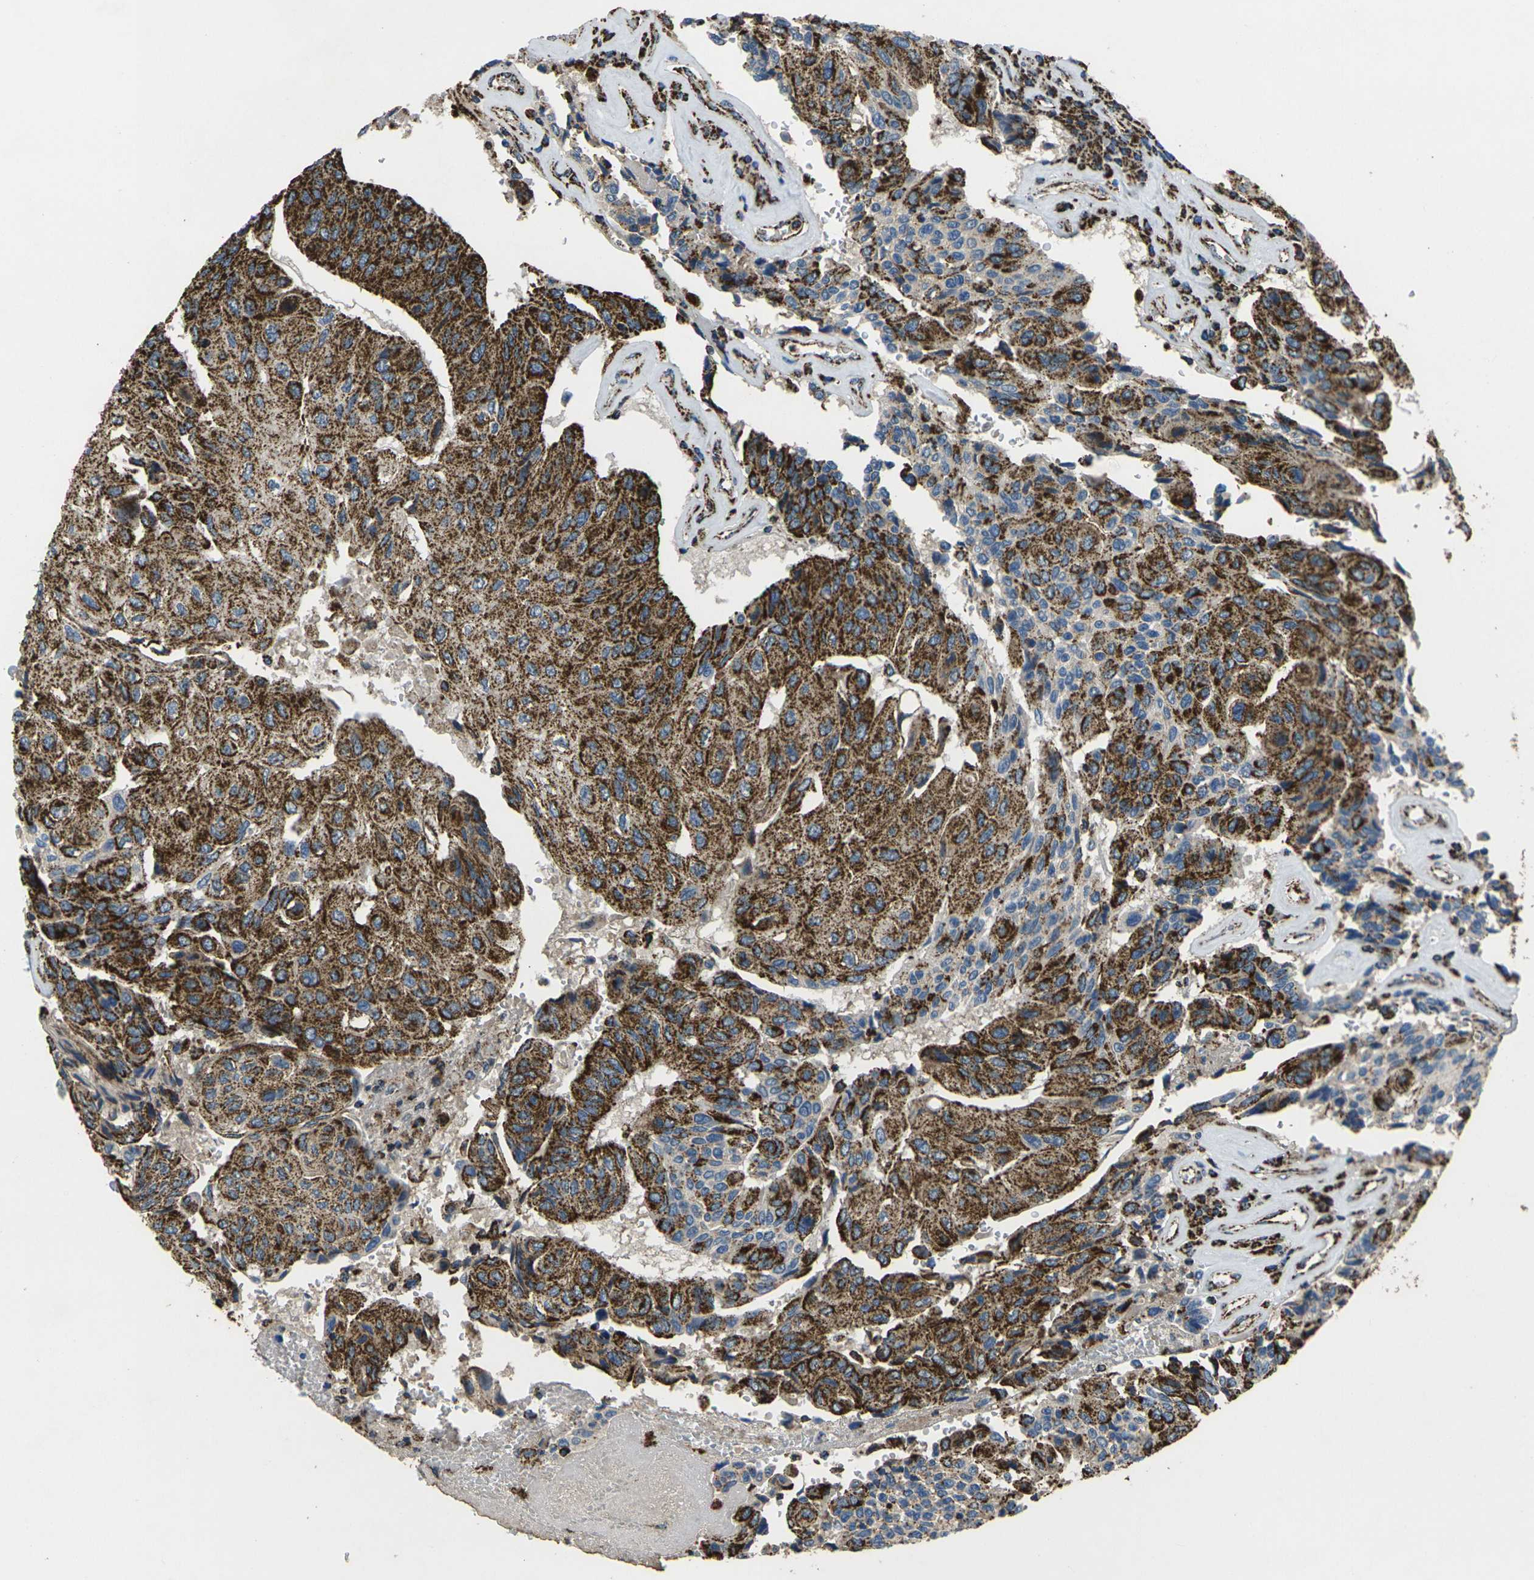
{"staining": {"intensity": "strong", "quantity": ">75%", "location": "cytoplasmic/membranous"}, "tissue": "urothelial cancer", "cell_type": "Tumor cells", "image_type": "cancer", "snomed": [{"axis": "morphology", "description": "Urothelial carcinoma, High grade"}, {"axis": "topography", "description": "Urinary bladder"}], "caption": "Urothelial cancer stained for a protein reveals strong cytoplasmic/membranous positivity in tumor cells. (Stains: DAB (3,3'-diaminobenzidine) in brown, nuclei in blue, Microscopy: brightfield microscopy at high magnification).", "gene": "KLHL5", "patient": {"sex": "female", "age": 85}}